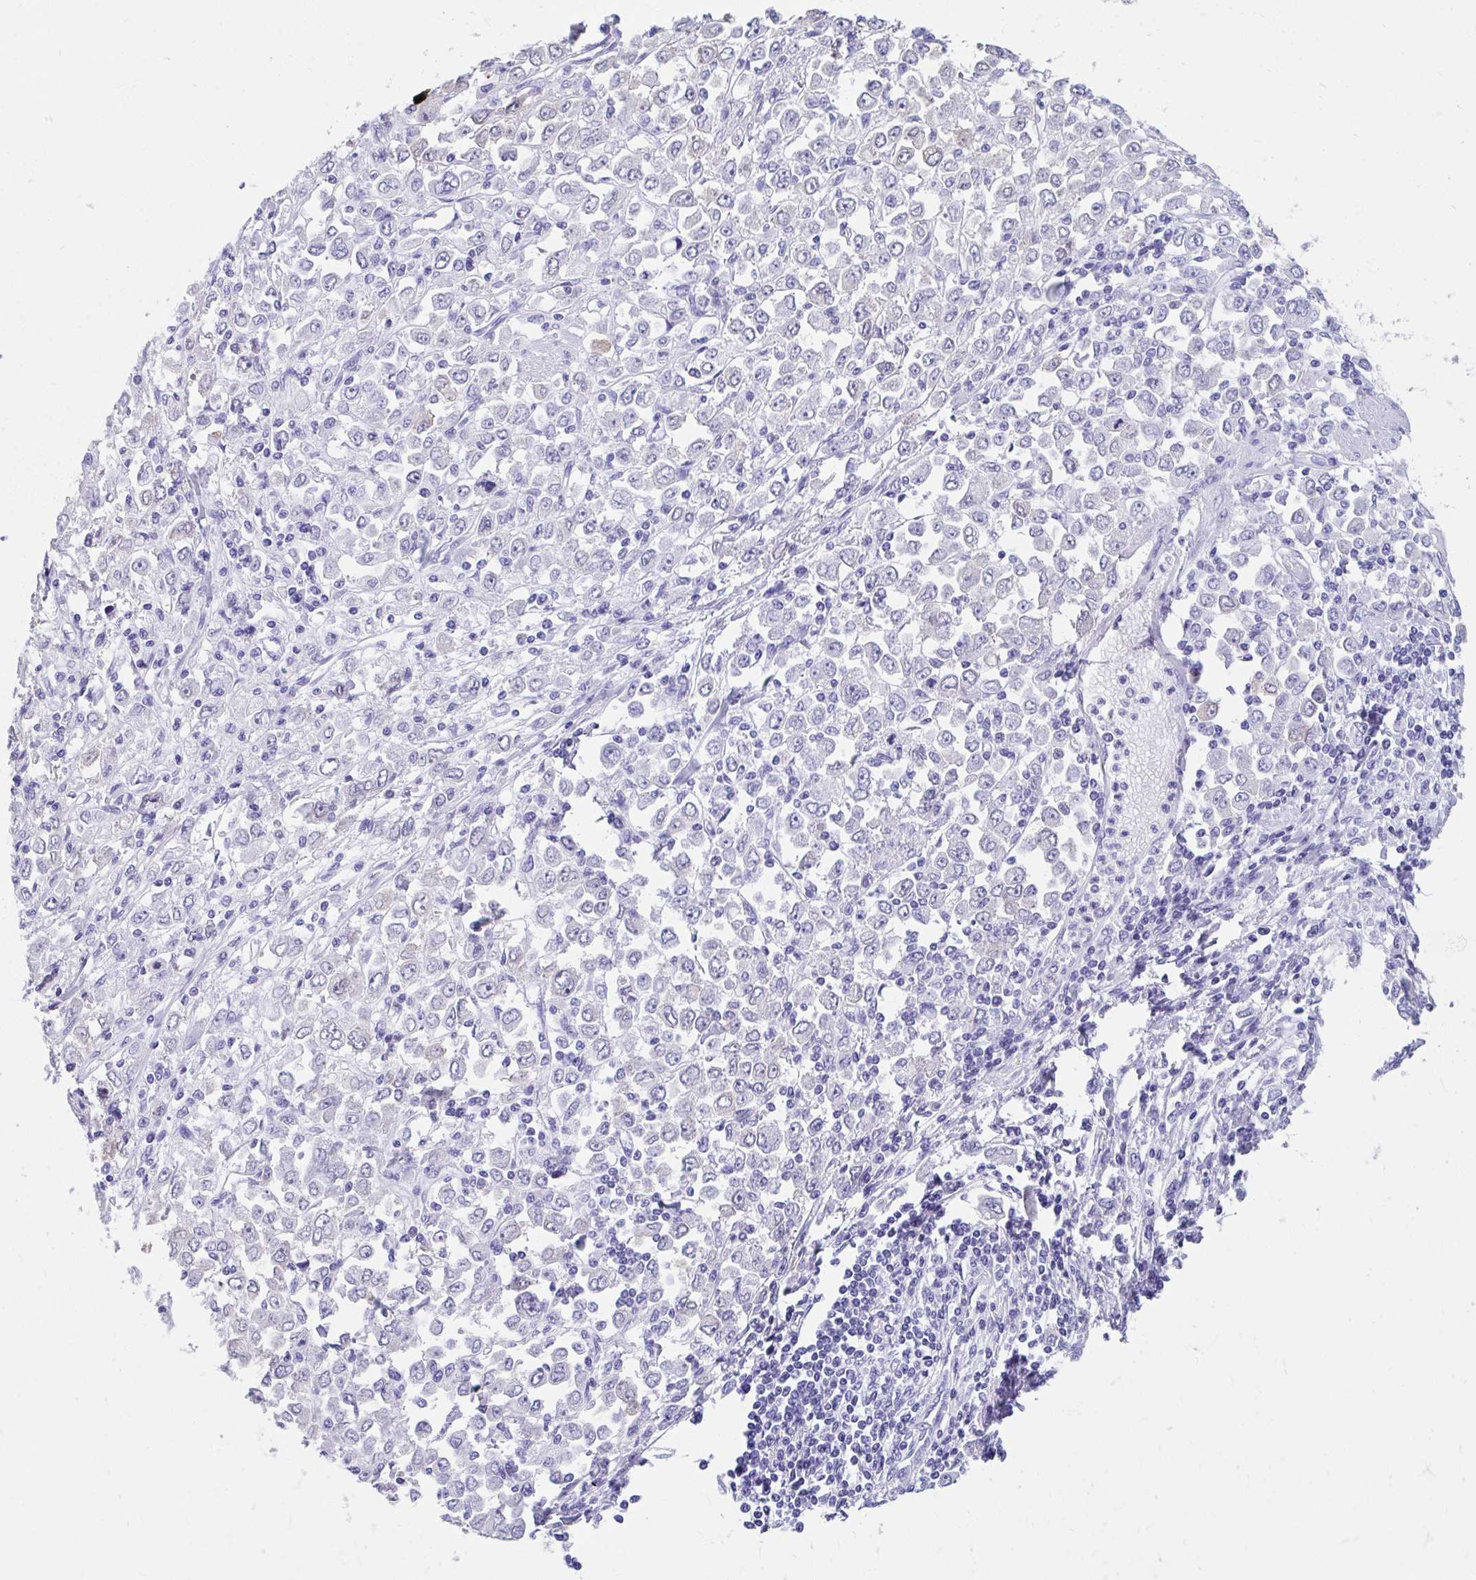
{"staining": {"intensity": "negative", "quantity": "none", "location": "none"}, "tissue": "stomach cancer", "cell_type": "Tumor cells", "image_type": "cancer", "snomed": [{"axis": "morphology", "description": "Adenocarcinoma, NOS"}, {"axis": "topography", "description": "Stomach, upper"}], "caption": "Tumor cells are negative for protein expression in human stomach cancer.", "gene": "HGD", "patient": {"sex": "male", "age": 70}}